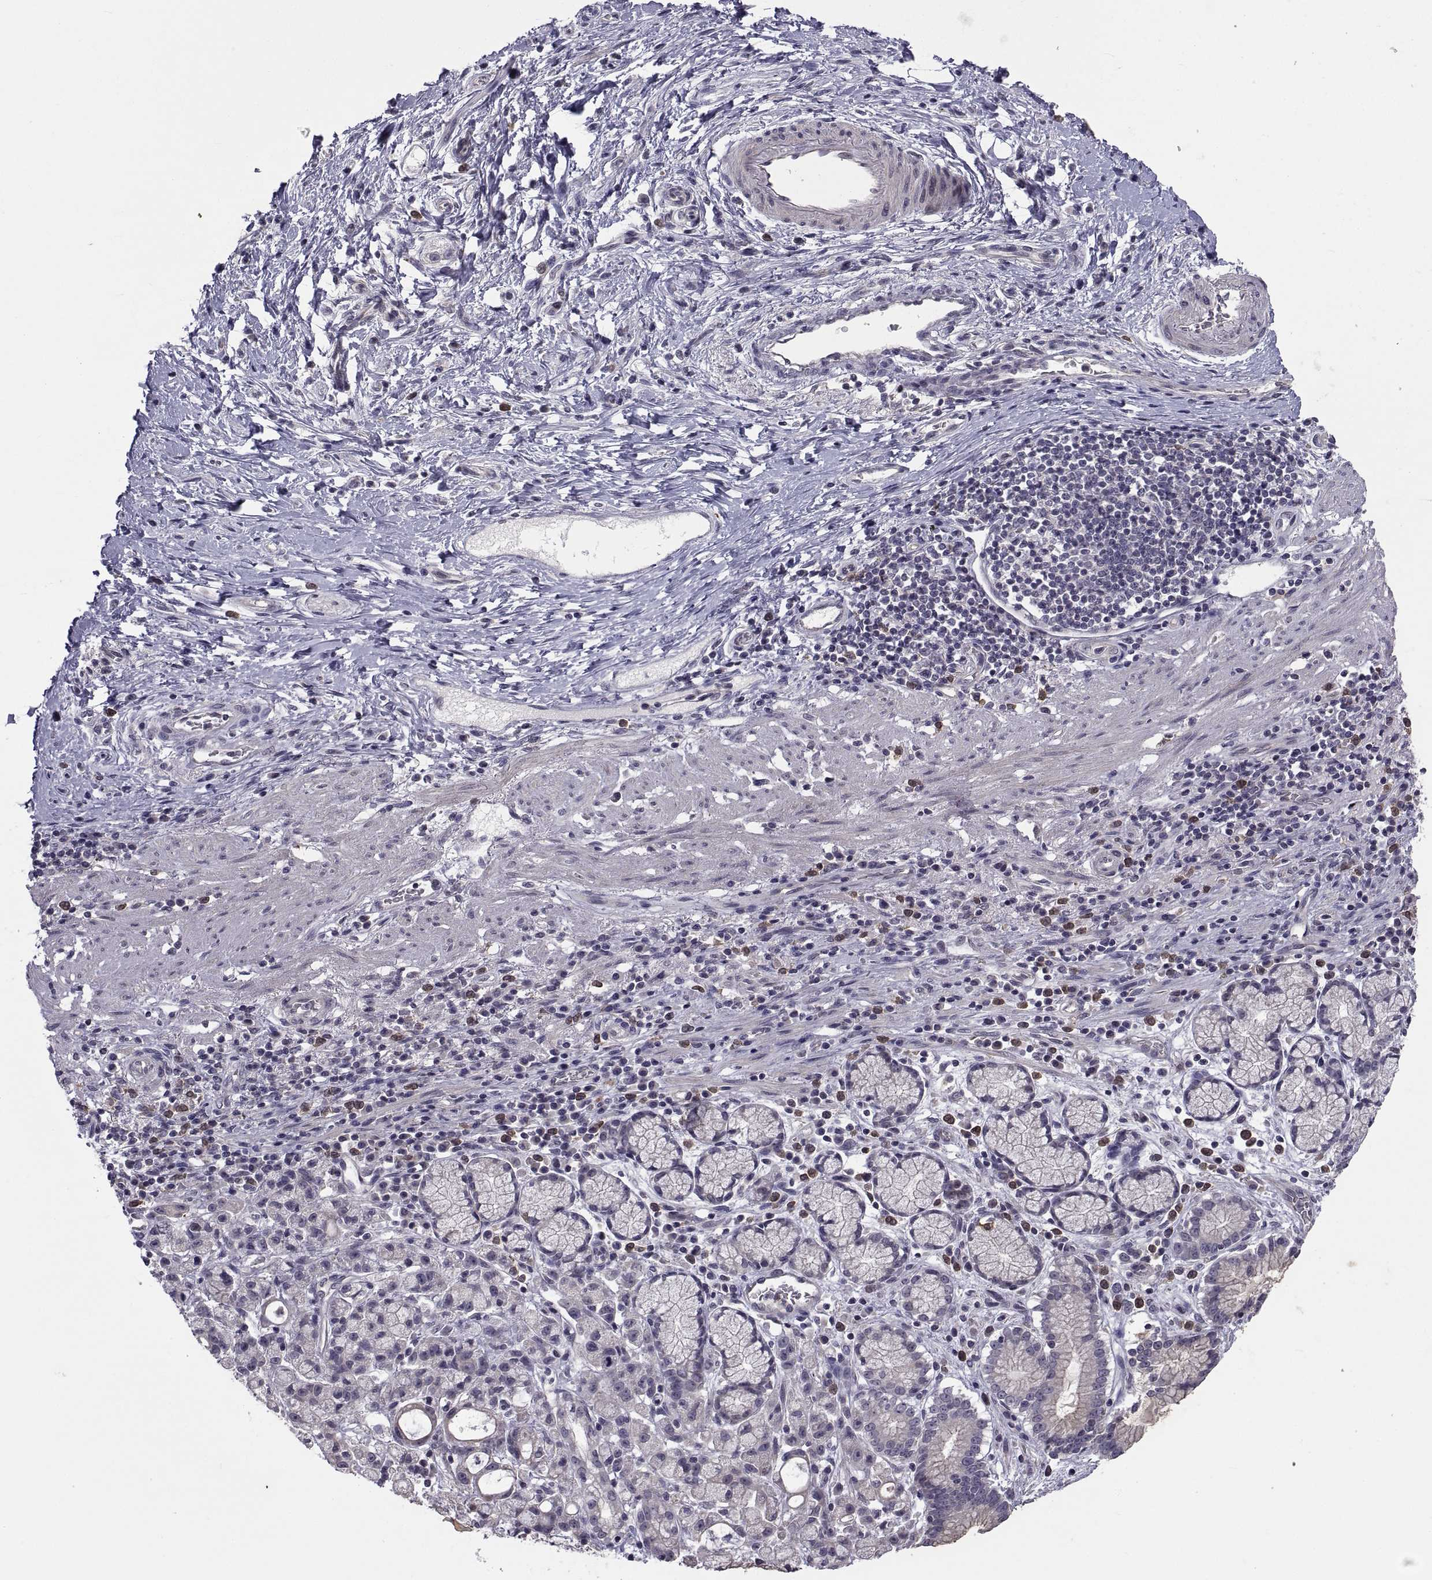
{"staining": {"intensity": "negative", "quantity": "none", "location": "none"}, "tissue": "stomach cancer", "cell_type": "Tumor cells", "image_type": "cancer", "snomed": [{"axis": "morphology", "description": "Adenocarcinoma, NOS"}, {"axis": "topography", "description": "Stomach"}], "caption": "Immunohistochemistry image of neoplastic tissue: human stomach adenocarcinoma stained with DAB (3,3'-diaminobenzidine) exhibits no significant protein expression in tumor cells.", "gene": "NPTX2", "patient": {"sex": "male", "age": 58}}